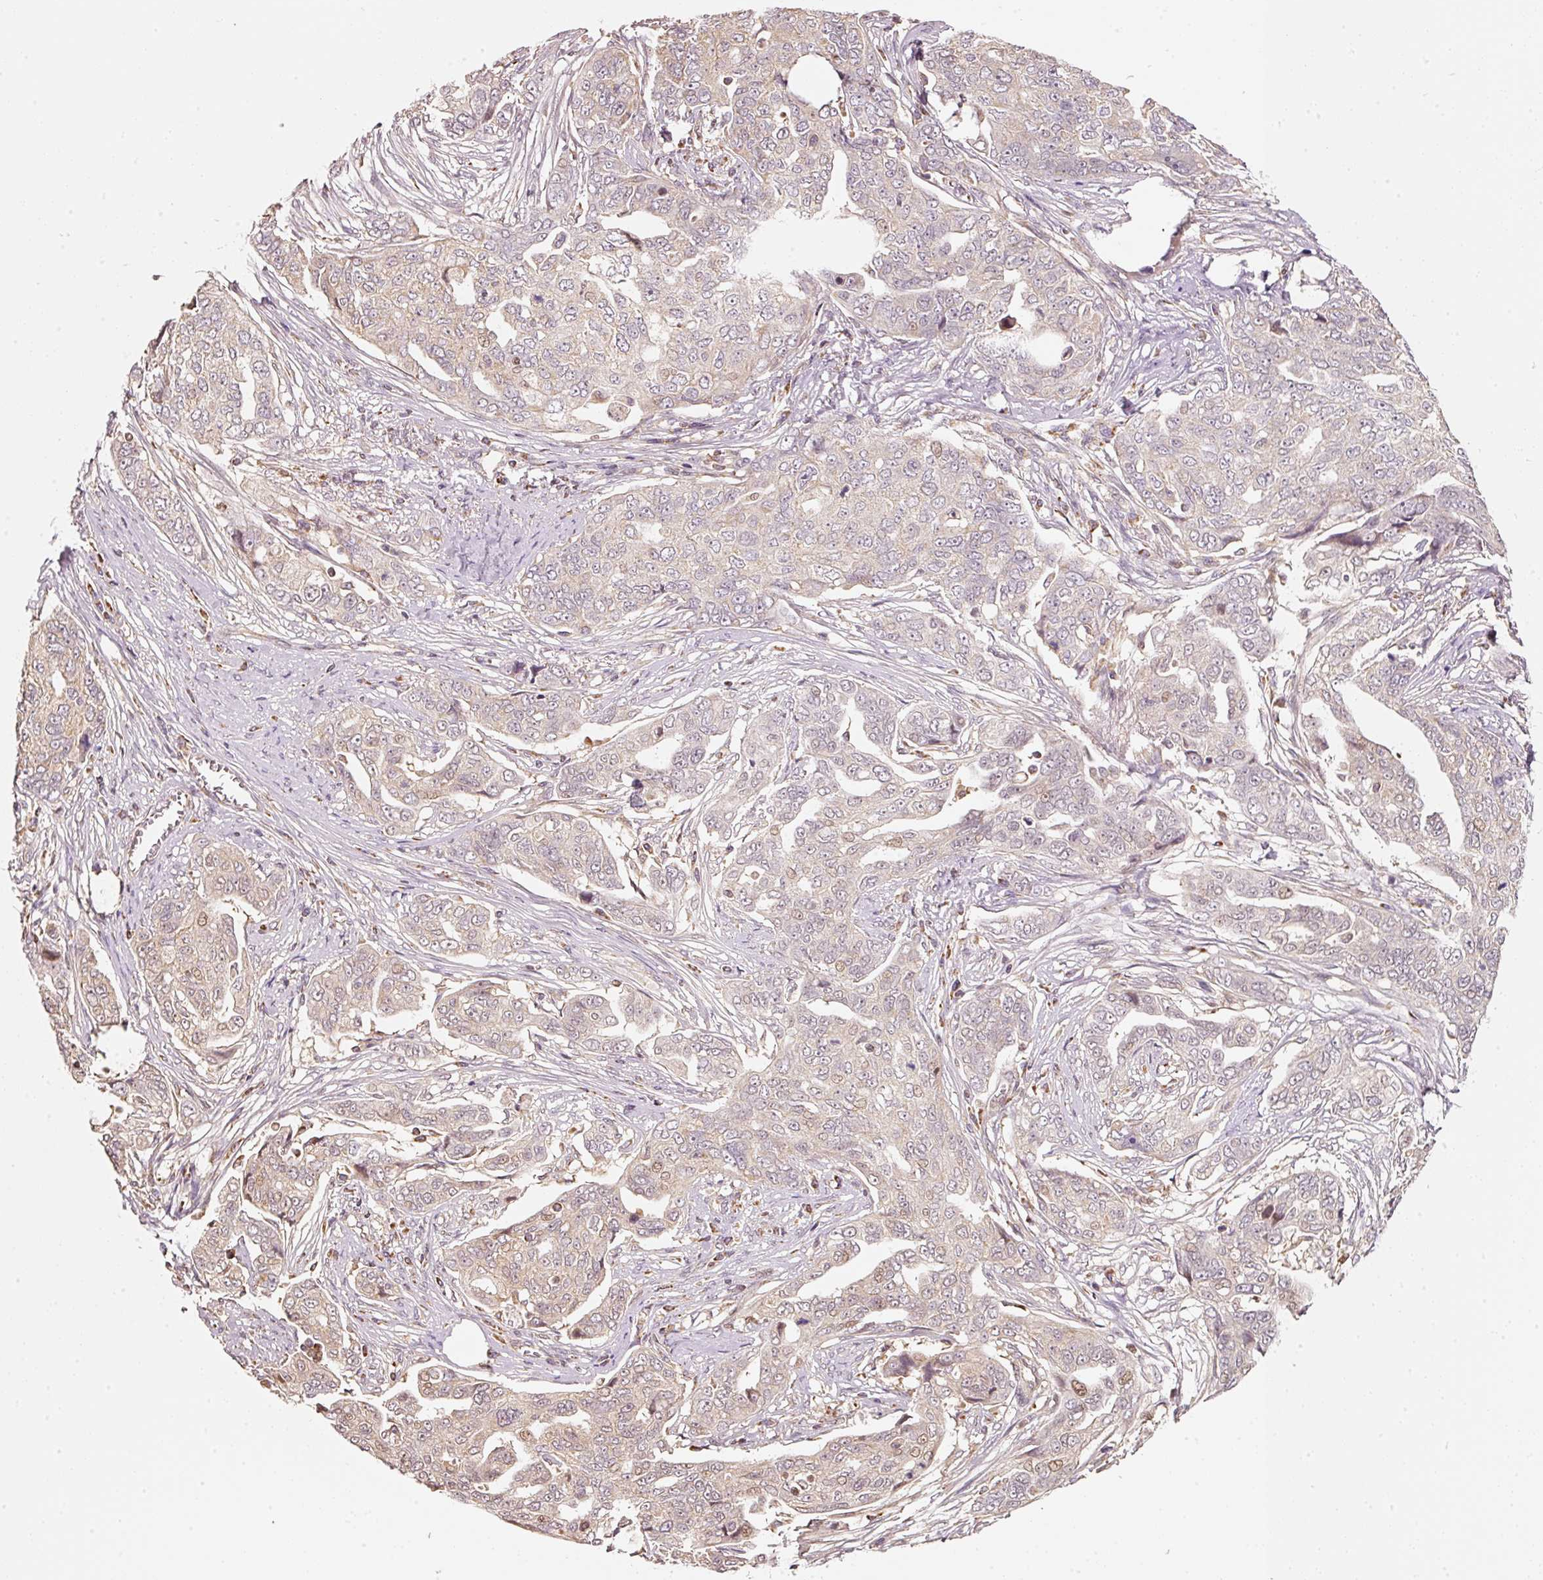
{"staining": {"intensity": "weak", "quantity": "<25%", "location": "cytoplasmic/membranous,nuclear"}, "tissue": "ovarian cancer", "cell_type": "Tumor cells", "image_type": "cancer", "snomed": [{"axis": "morphology", "description": "Carcinoma, endometroid"}, {"axis": "topography", "description": "Ovary"}], "caption": "IHC image of ovarian cancer stained for a protein (brown), which reveals no positivity in tumor cells.", "gene": "RAB35", "patient": {"sex": "female", "age": 70}}